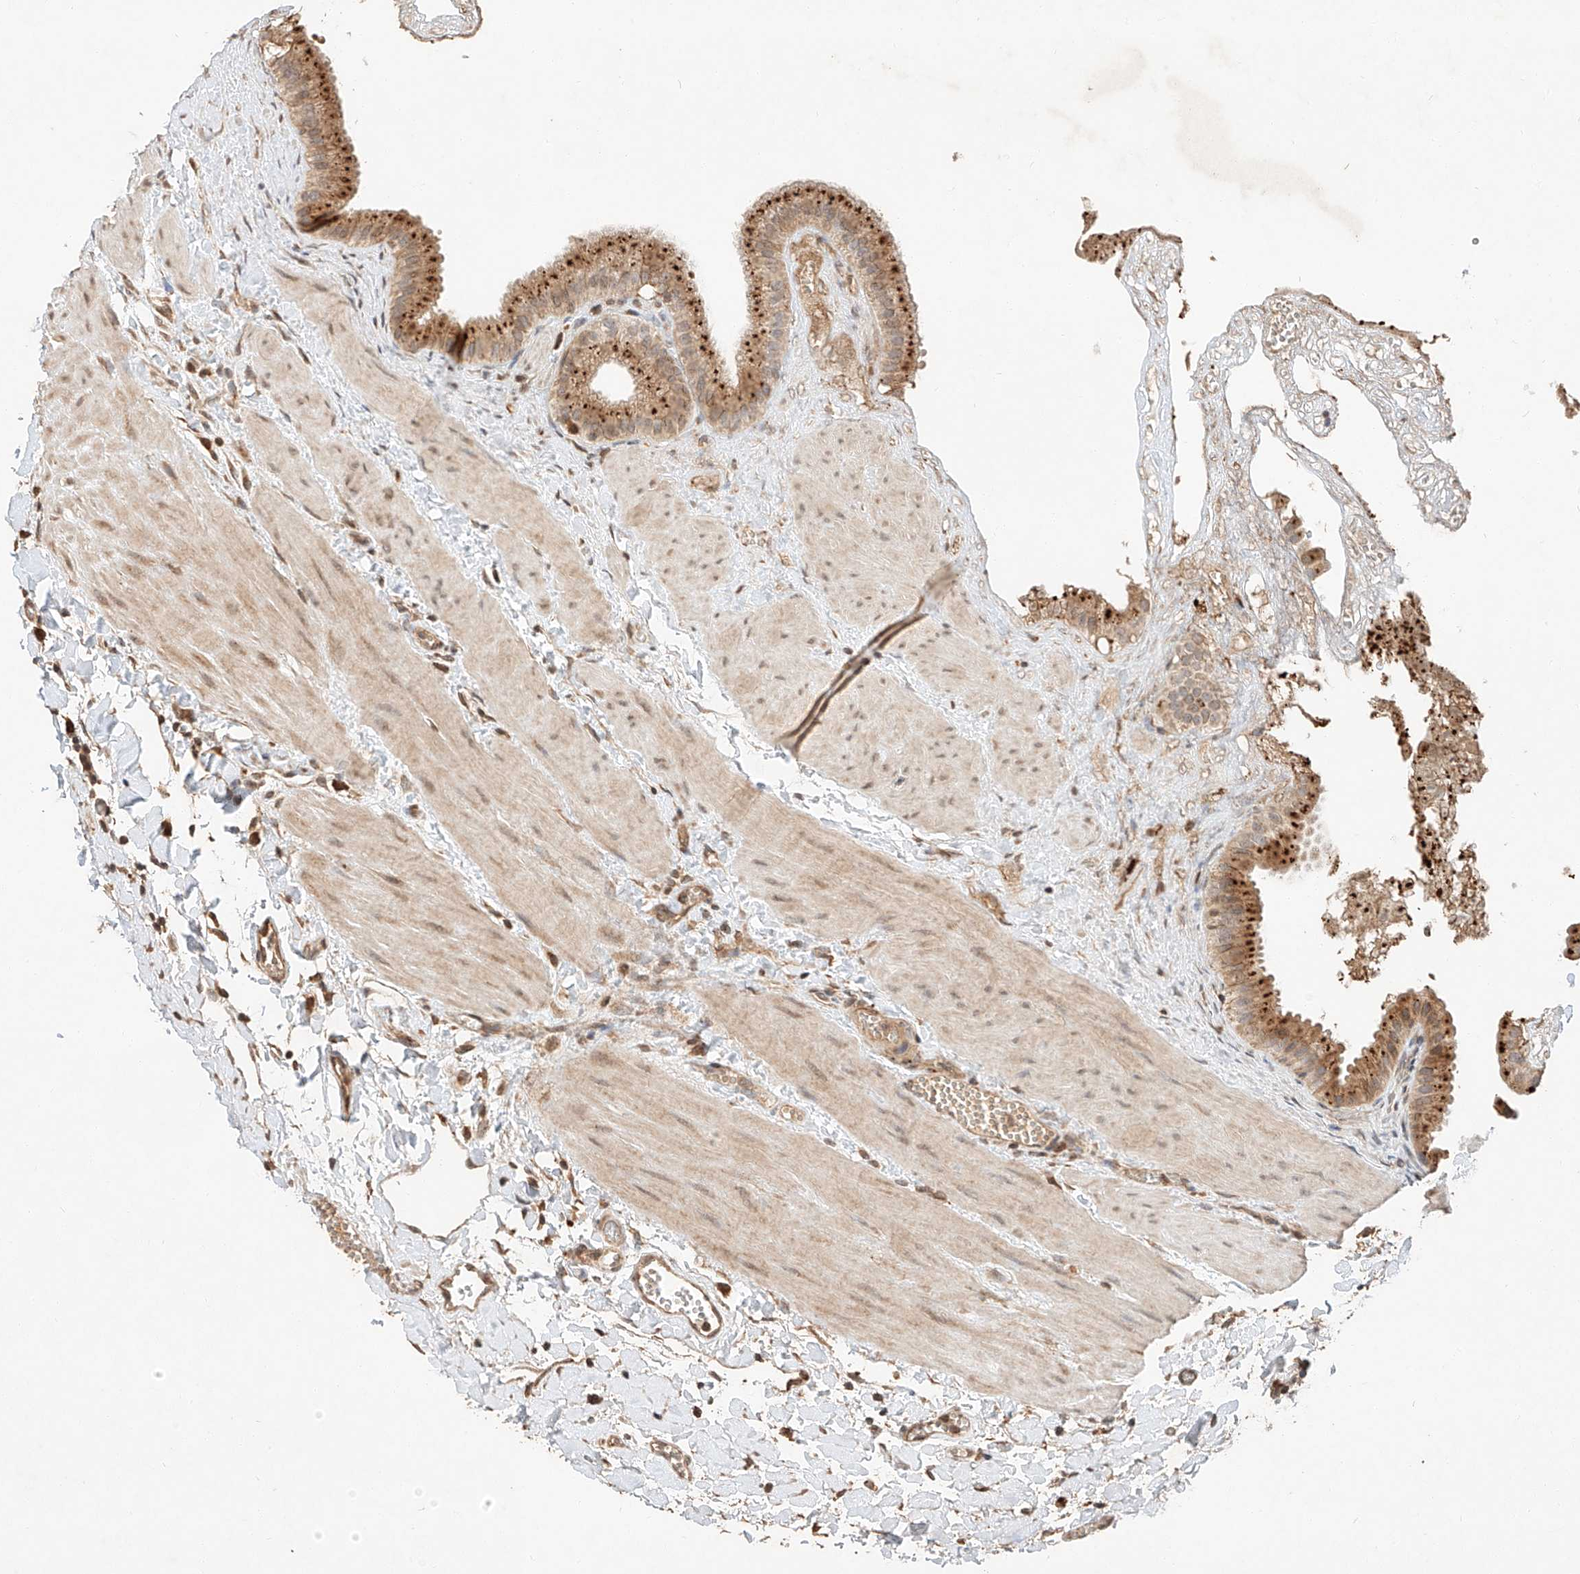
{"staining": {"intensity": "strong", "quantity": ">75%", "location": "cytoplasmic/membranous"}, "tissue": "gallbladder", "cell_type": "Glandular cells", "image_type": "normal", "snomed": [{"axis": "morphology", "description": "Normal tissue, NOS"}, {"axis": "topography", "description": "Gallbladder"}], "caption": "Glandular cells exhibit high levels of strong cytoplasmic/membranous expression in about >75% of cells in benign human gallbladder.", "gene": "SUSD6", "patient": {"sex": "male", "age": 55}}